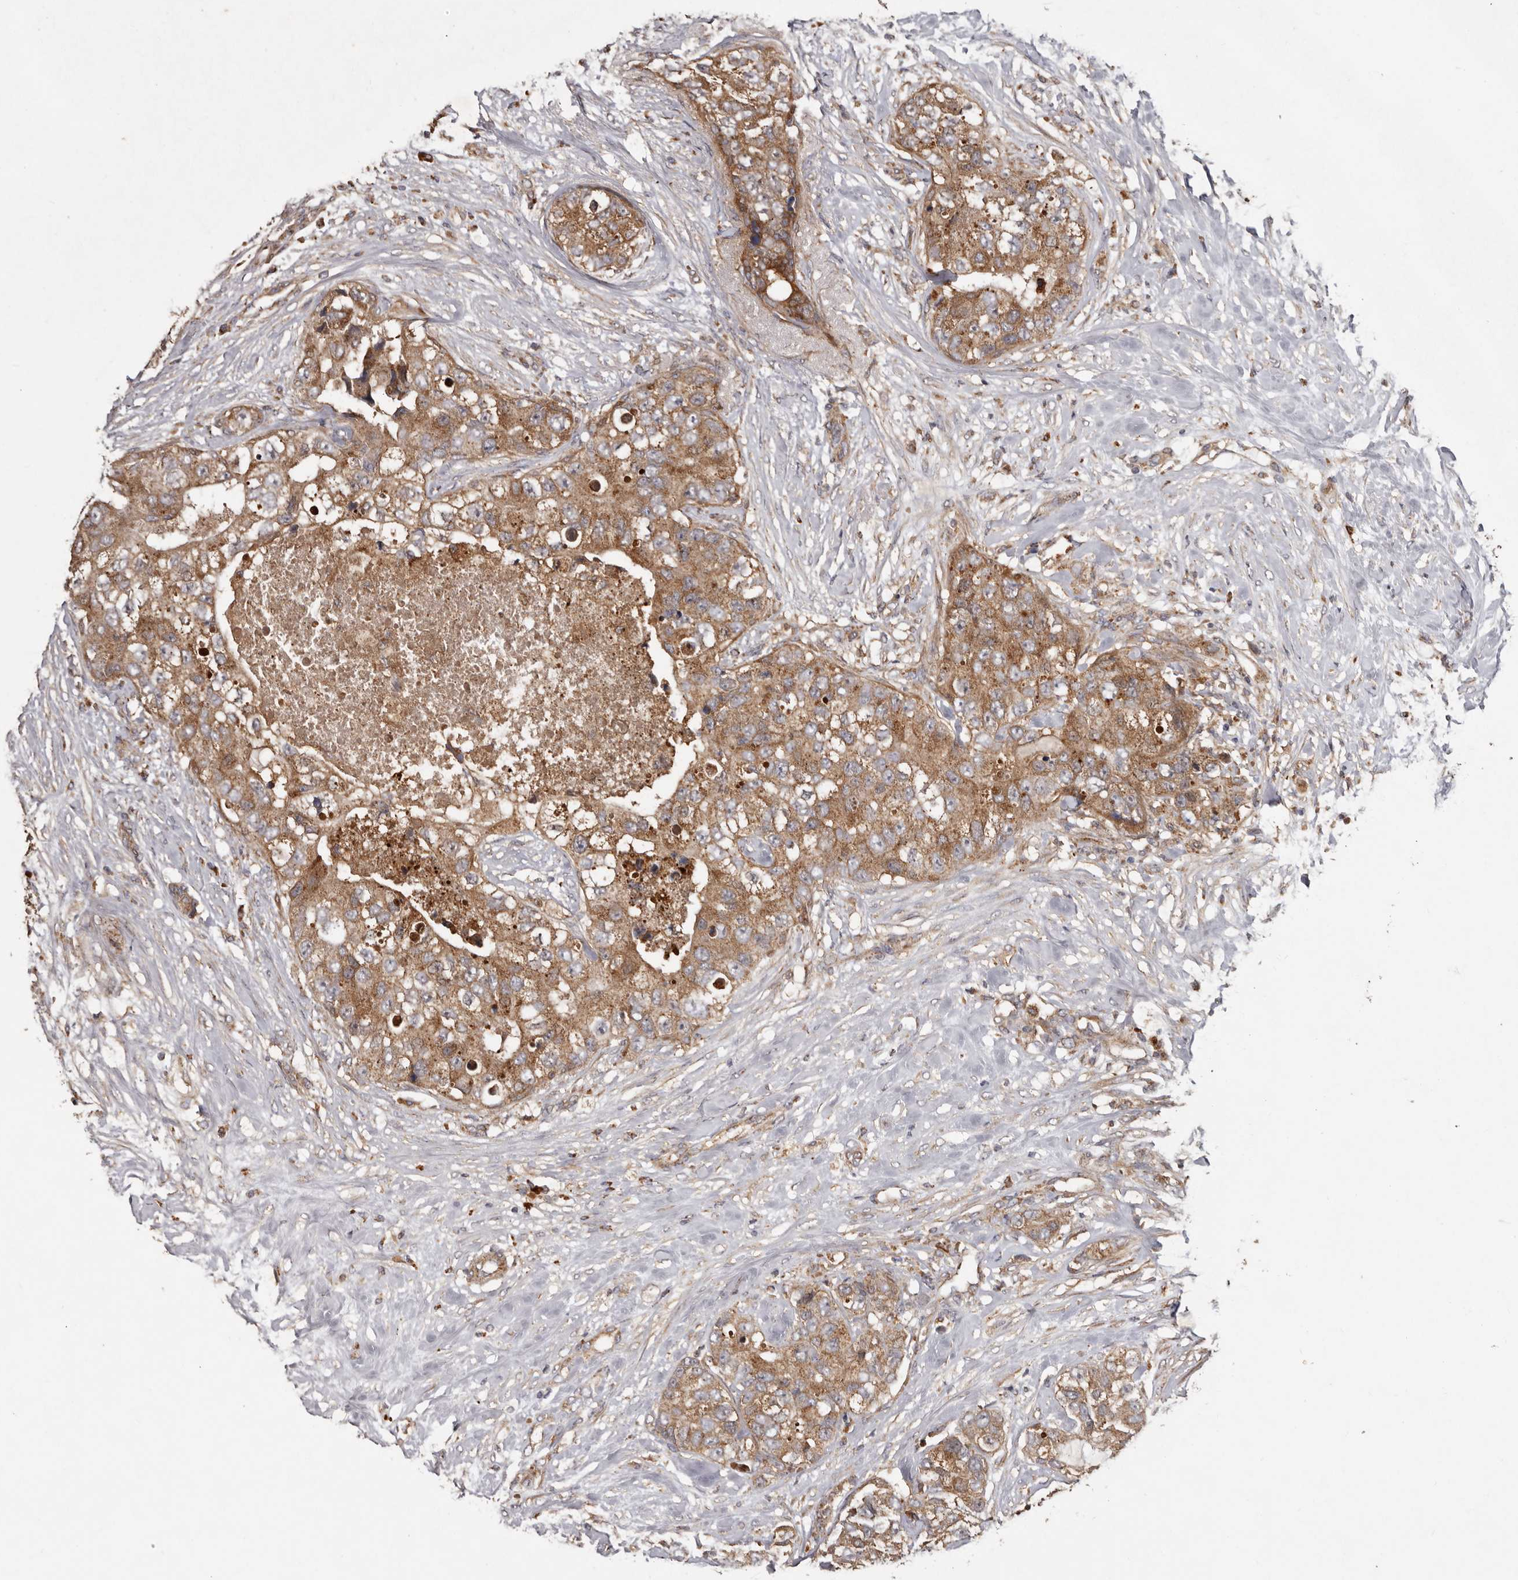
{"staining": {"intensity": "moderate", "quantity": ">75%", "location": "cytoplasmic/membranous"}, "tissue": "breast cancer", "cell_type": "Tumor cells", "image_type": "cancer", "snomed": [{"axis": "morphology", "description": "Duct carcinoma"}, {"axis": "topography", "description": "Breast"}], "caption": "IHC staining of infiltrating ductal carcinoma (breast), which shows medium levels of moderate cytoplasmic/membranous positivity in approximately >75% of tumor cells indicating moderate cytoplasmic/membranous protein positivity. The staining was performed using DAB (brown) for protein detection and nuclei were counterstained in hematoxylin (blue).", "gene": "GOT1L1", "patient": {"sex": "female", "age": 62}}